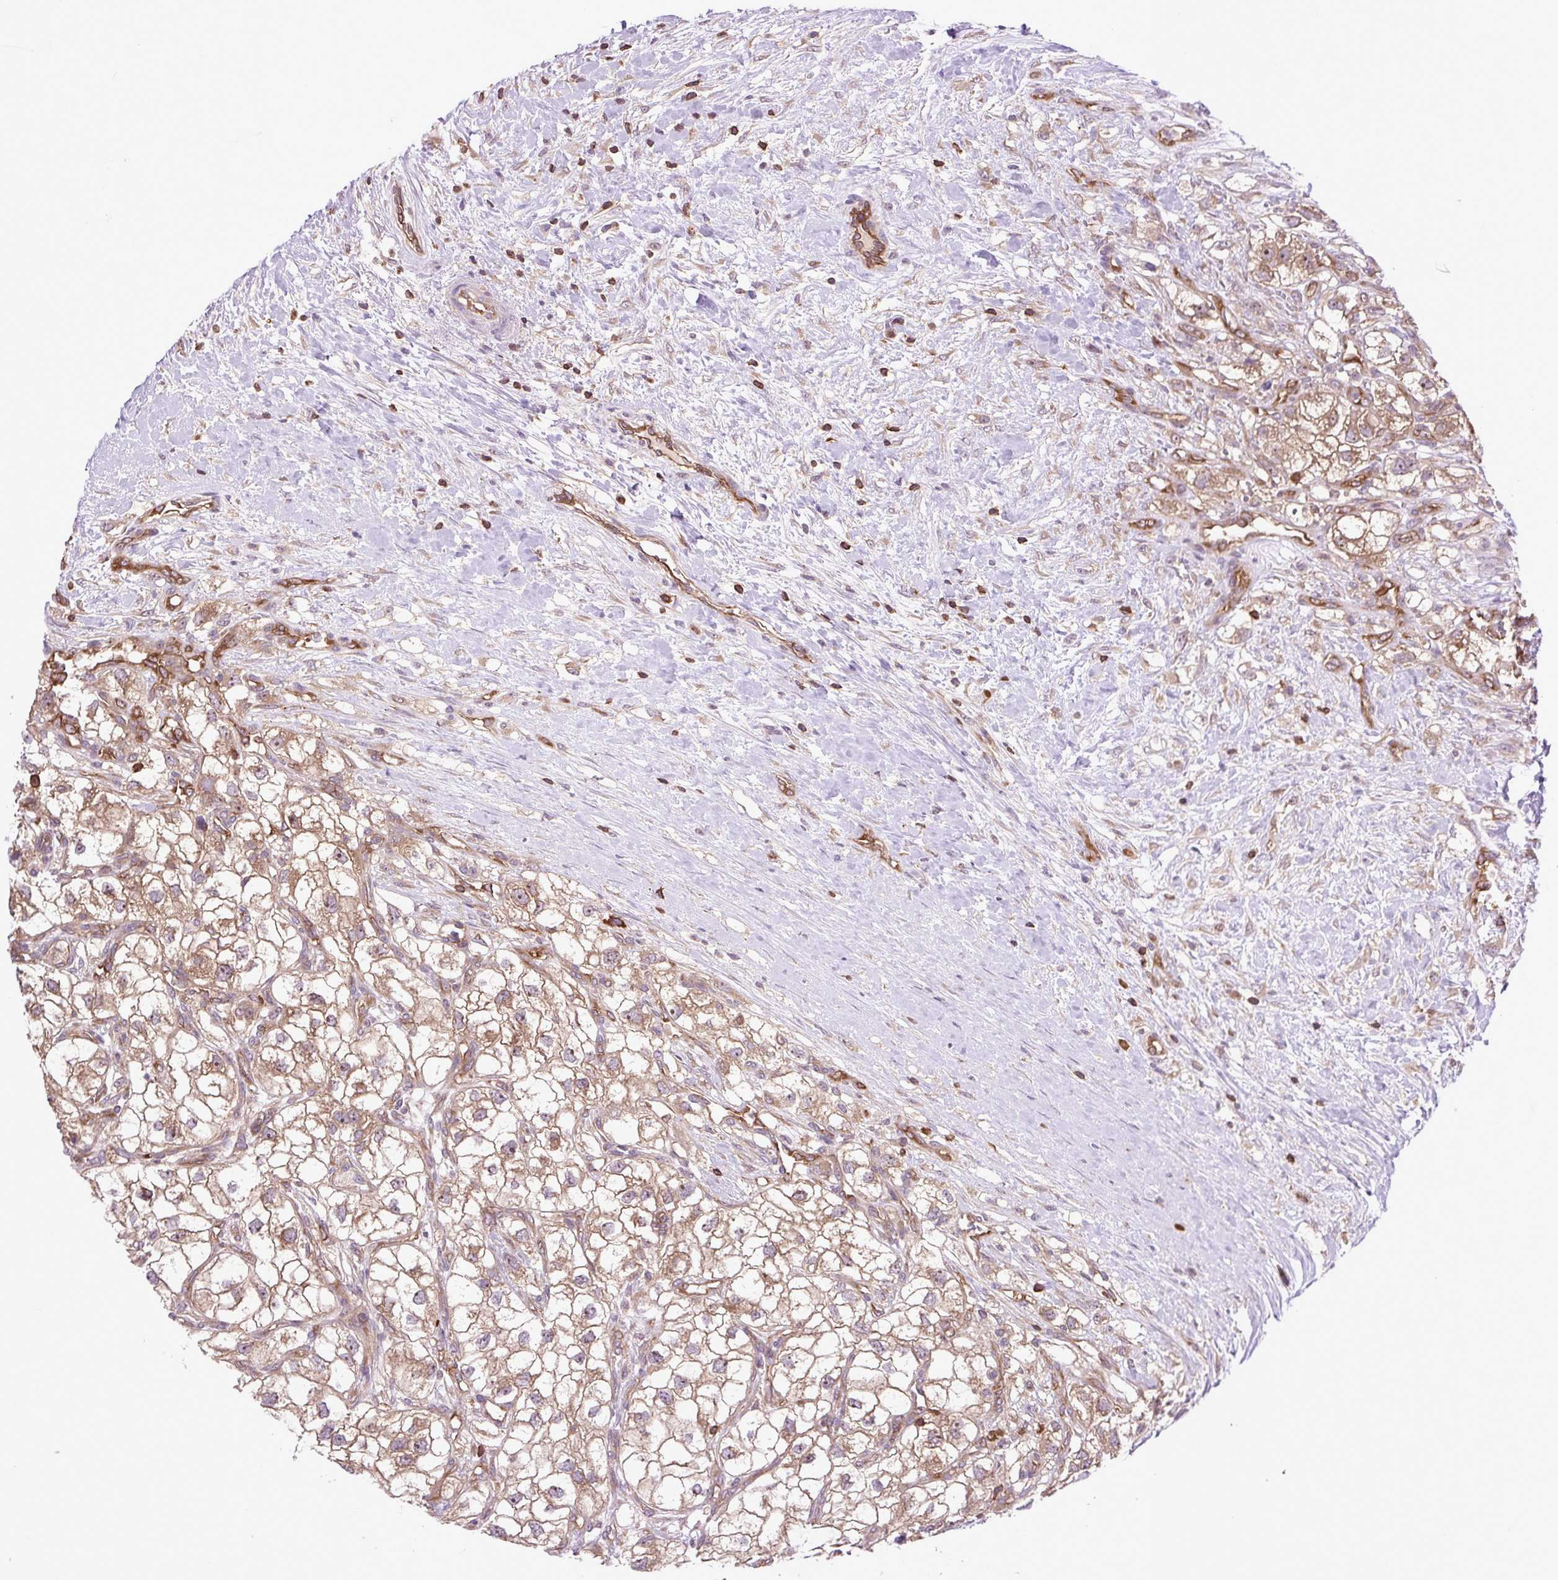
{"staining": {"intensity": "moderate", "quantity": ">75%", "location": "cytoplasmic/membranous"}, "tissue": "renal cancer", "cell_type": "Tumor cells", "image_type": "cancer", "snomed": [{"axis": "morphology", "description": "Adenocarcinoma, NOS"}, {"axis": "topography", "description": "Kidney"}], "caption": "Renal cancer (adenocarcinoma) stained for a protein reveals moderate cytoplasmic/membranous positivity in tumor cells.", "gene": "PLCG1", "patient": {"sex": "male", "age": 59}}